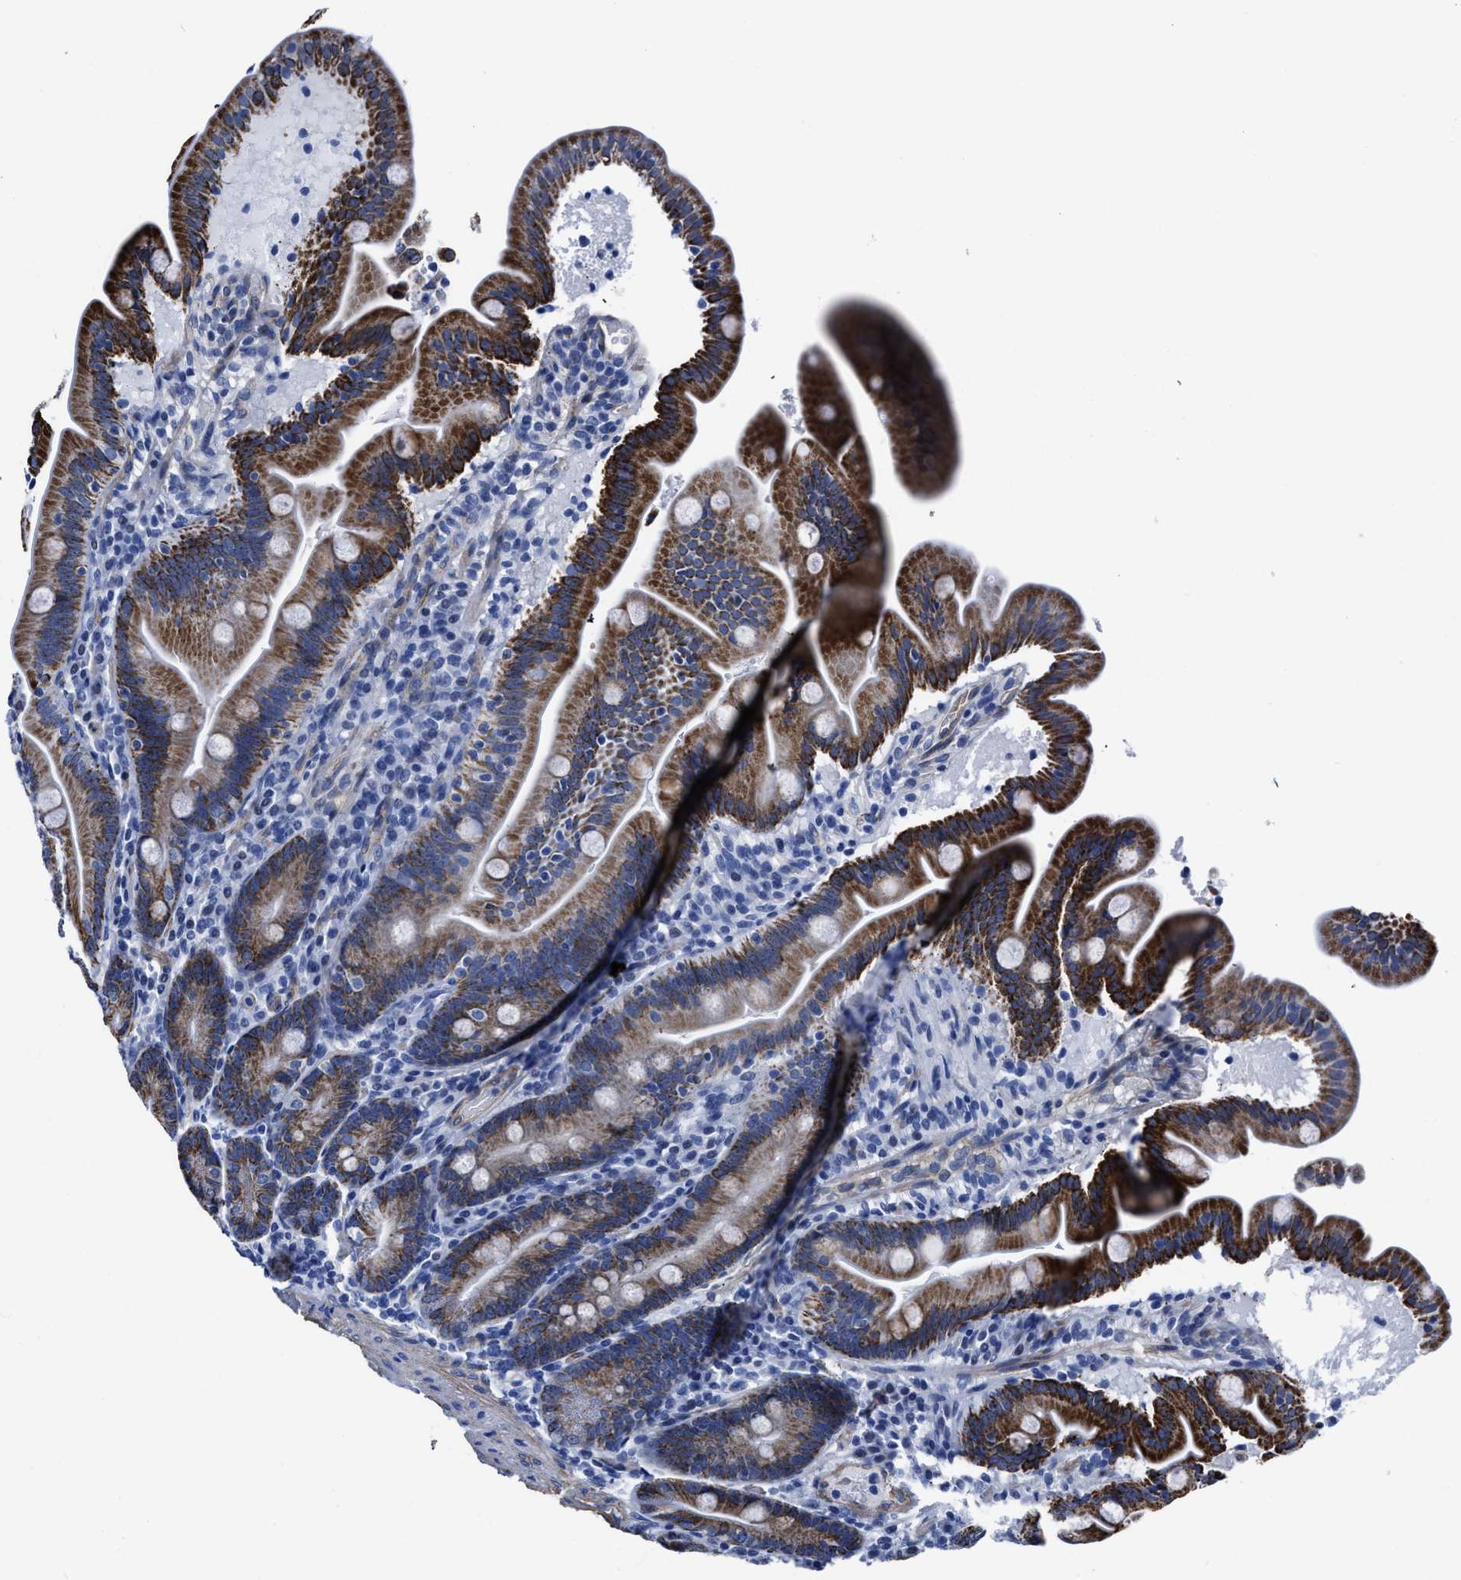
{"staining": {"intensity": "strong", "quantity": ">75%", "location": "cytoplasmic/membranous"}, "tissue": "duodenum", "cell_type": "Glandular cells", "image_type": "normal", "snomed": [{"axis": "morphology", "description": "Normal tissue, NOS"}, {"axis": "topography", "description": "Duodenum"}], "caption": "Immunohistochemistry staining of normal duodenum, which demonstrates high levels of strong cytoplasmic/membranous staining in about >75% of glandular cells indicating strong cytoplasmic/membranous protein staining. The staining was performed using DAB (3,3'-diaminobenzidine) (brown) for protein detection and nuclei were counterstained in hematoxylin (blue).", "gene": "KCNMB3", "patient": {"sex": "male", "age": 54}}